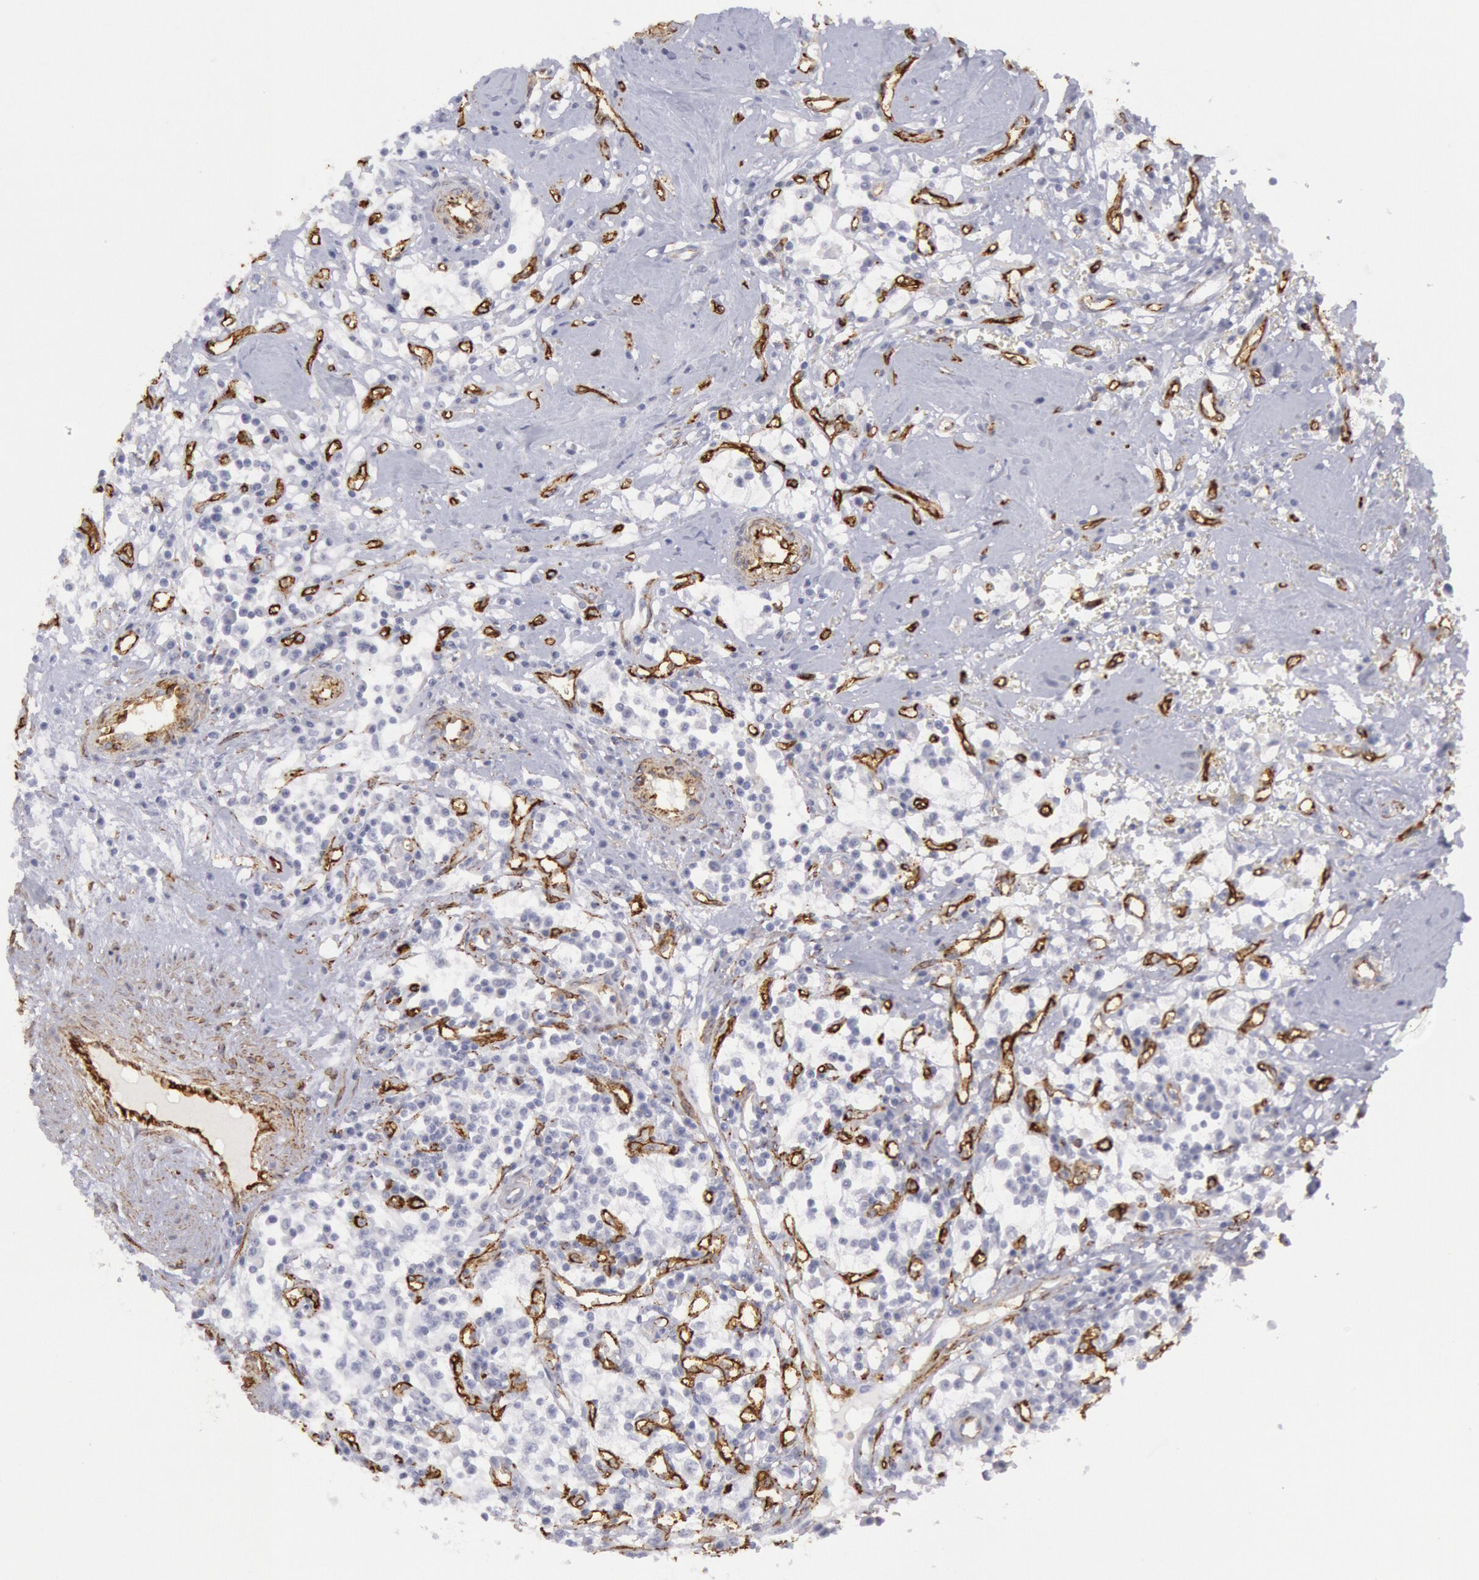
{"staining": {"intensity": "negative", "quantity": "none", "location": "none"}, "tissue": "renal cancer", "cell_type": "Tumor cells", "image_type": "cancer", "snomed": [{"axis": "morphology", "description": "Adenocarcinoma, NOS"}, {"axis": "topography", "description": "Kidney"}], "caption": "Renal adenocarcinoma stained for a protein using IHC demonstrates no staining tumor cells.", "gene": "CDH13", "patient": {"sex": "male", "age": 82}}